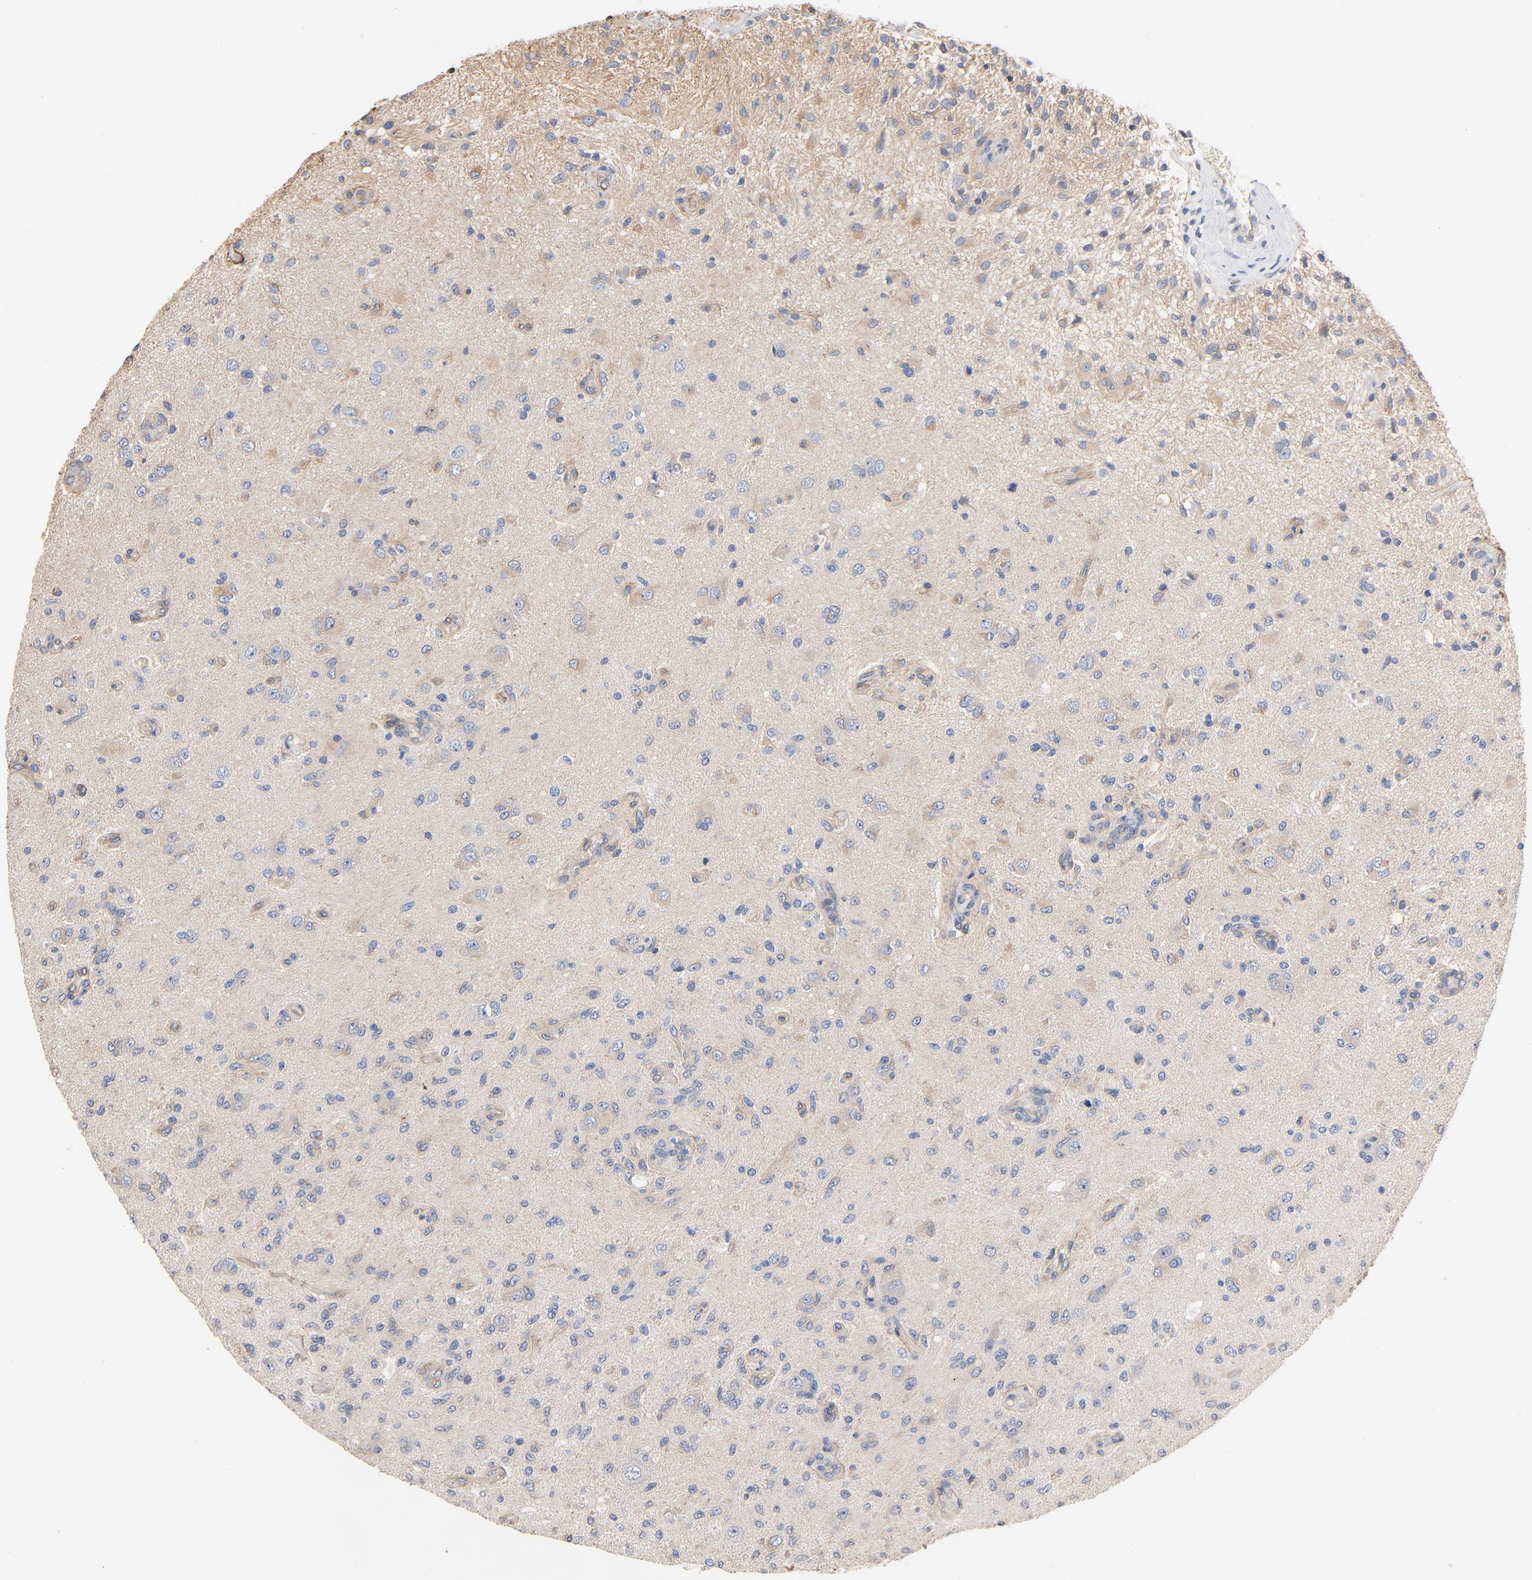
{"staining": {"intensity": "negative", "quantity": "none", "location": "none"}, "tissue": "glioma", "cell_type": "Tumor cells", "image_type": "cancer", "snomed": [{"axis": "morphology", "description": "Normal tissue, NOS"}, {"axis": "morphology", "description": "Glioma, malignant, High grade"}, {"axis": "topography", "description": "Cerebral cortex"}], "caption": "Immunohistochemistry of human malignant glioma (high-grade) shows no staining in tumor cells.", "gene": "ABCD4", "patient": {"sex": "male", "age": 77}}